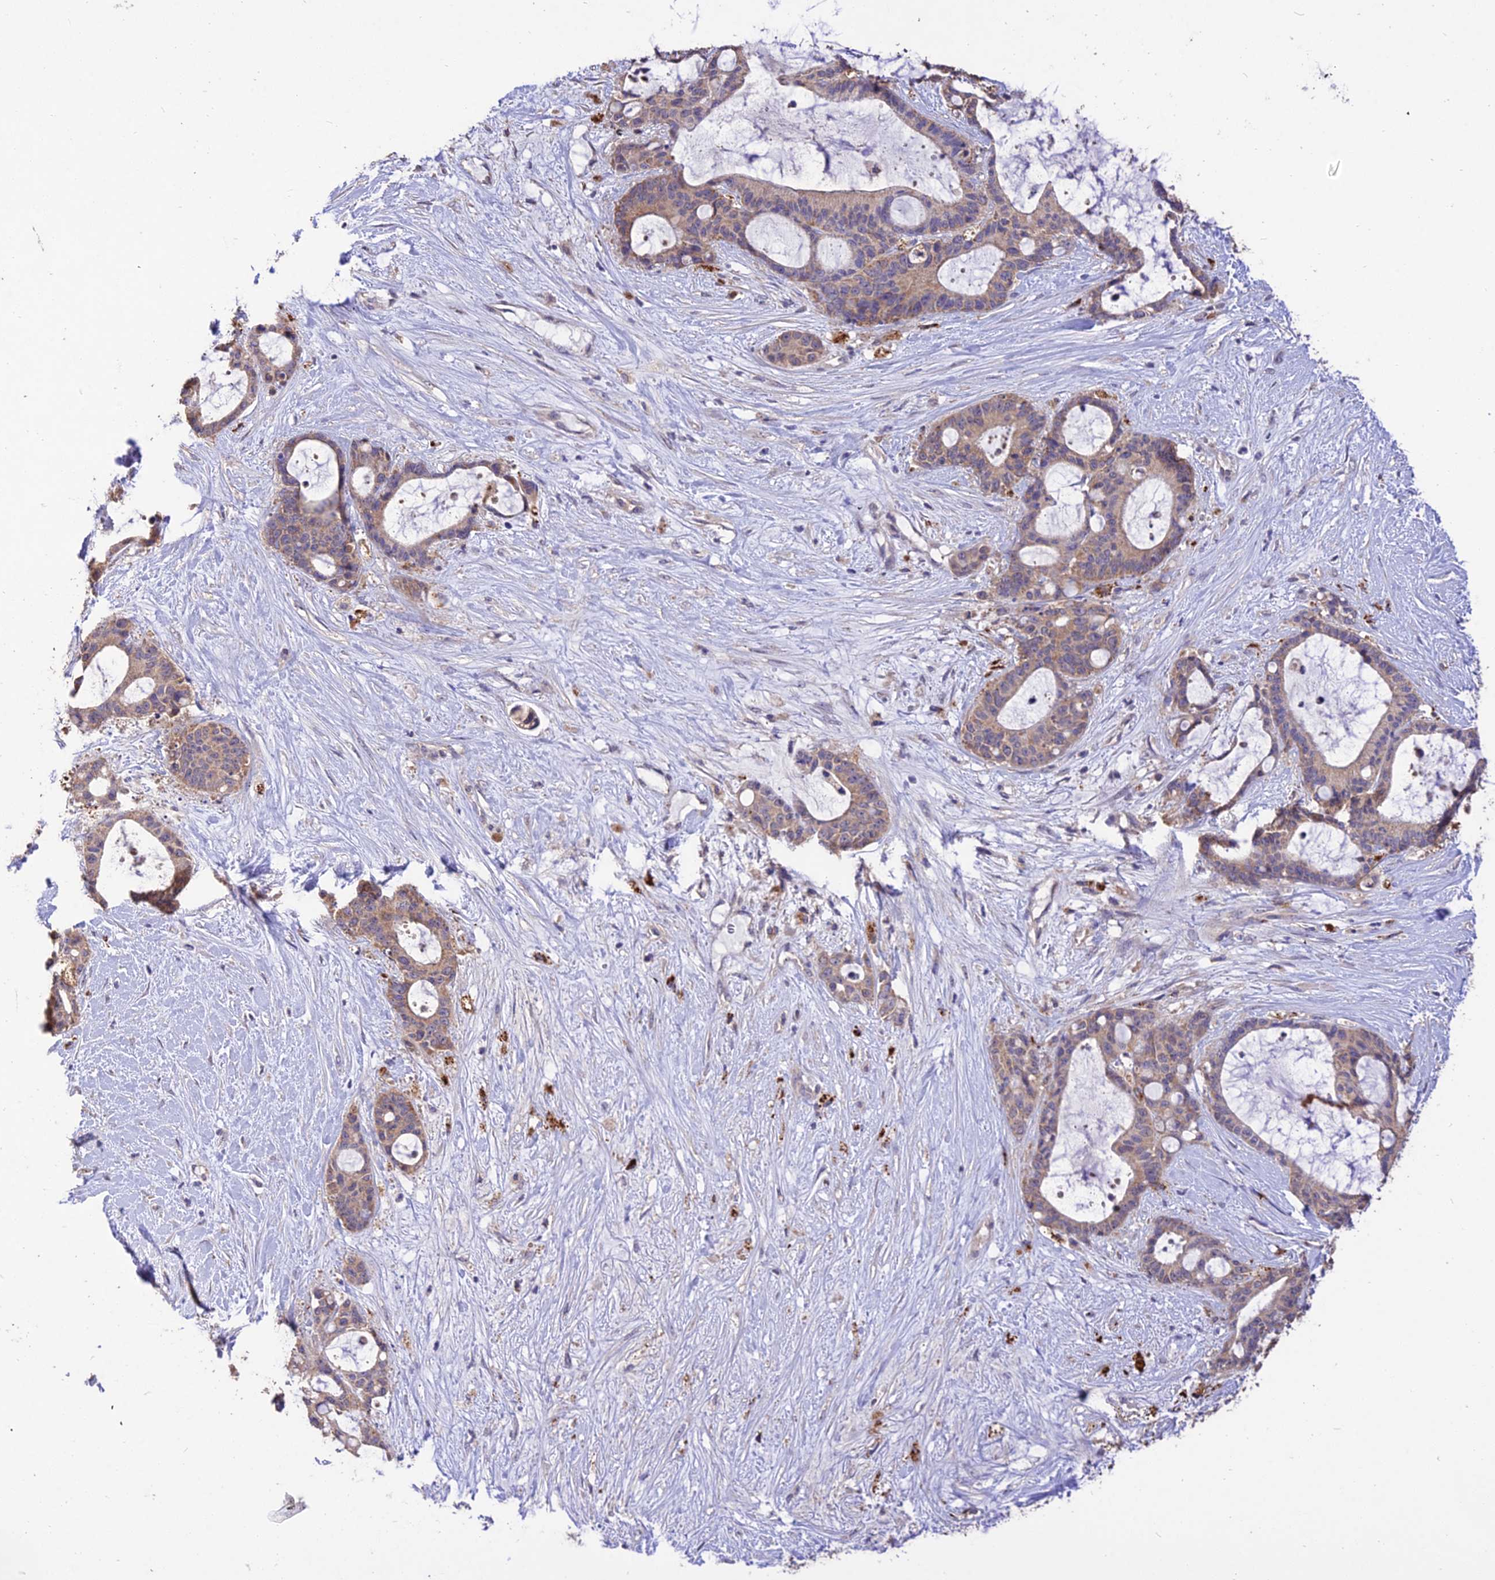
{"staining": {"intensity": "weak", "quantity": "25%-75%", "location": "cytoplasmic/membranous"}, "tissue": "liver cancer", "cell_type": "Tumor cells", "image_type": "cancer", "snomed": [{"axis": "morphology", "description": "Normal tissue, NOS"}, {"axis": "morphology", "description": "Cholangiocarcinoma"}, {"axis": "topography", "description": "Liver"}, {"axis": "topography", "description": "Peripheral nerve tissue"}], "caption": "DAB (3,3'-diaminobenzidine) immunohistochemical staining of liver cholangiocarcinoma displays weak cytoplasmic/membranous protein staining in about 25%-75% of tumor cells.", "gene": "SDHD", "patient": {"sex": "female", "age": 73}}